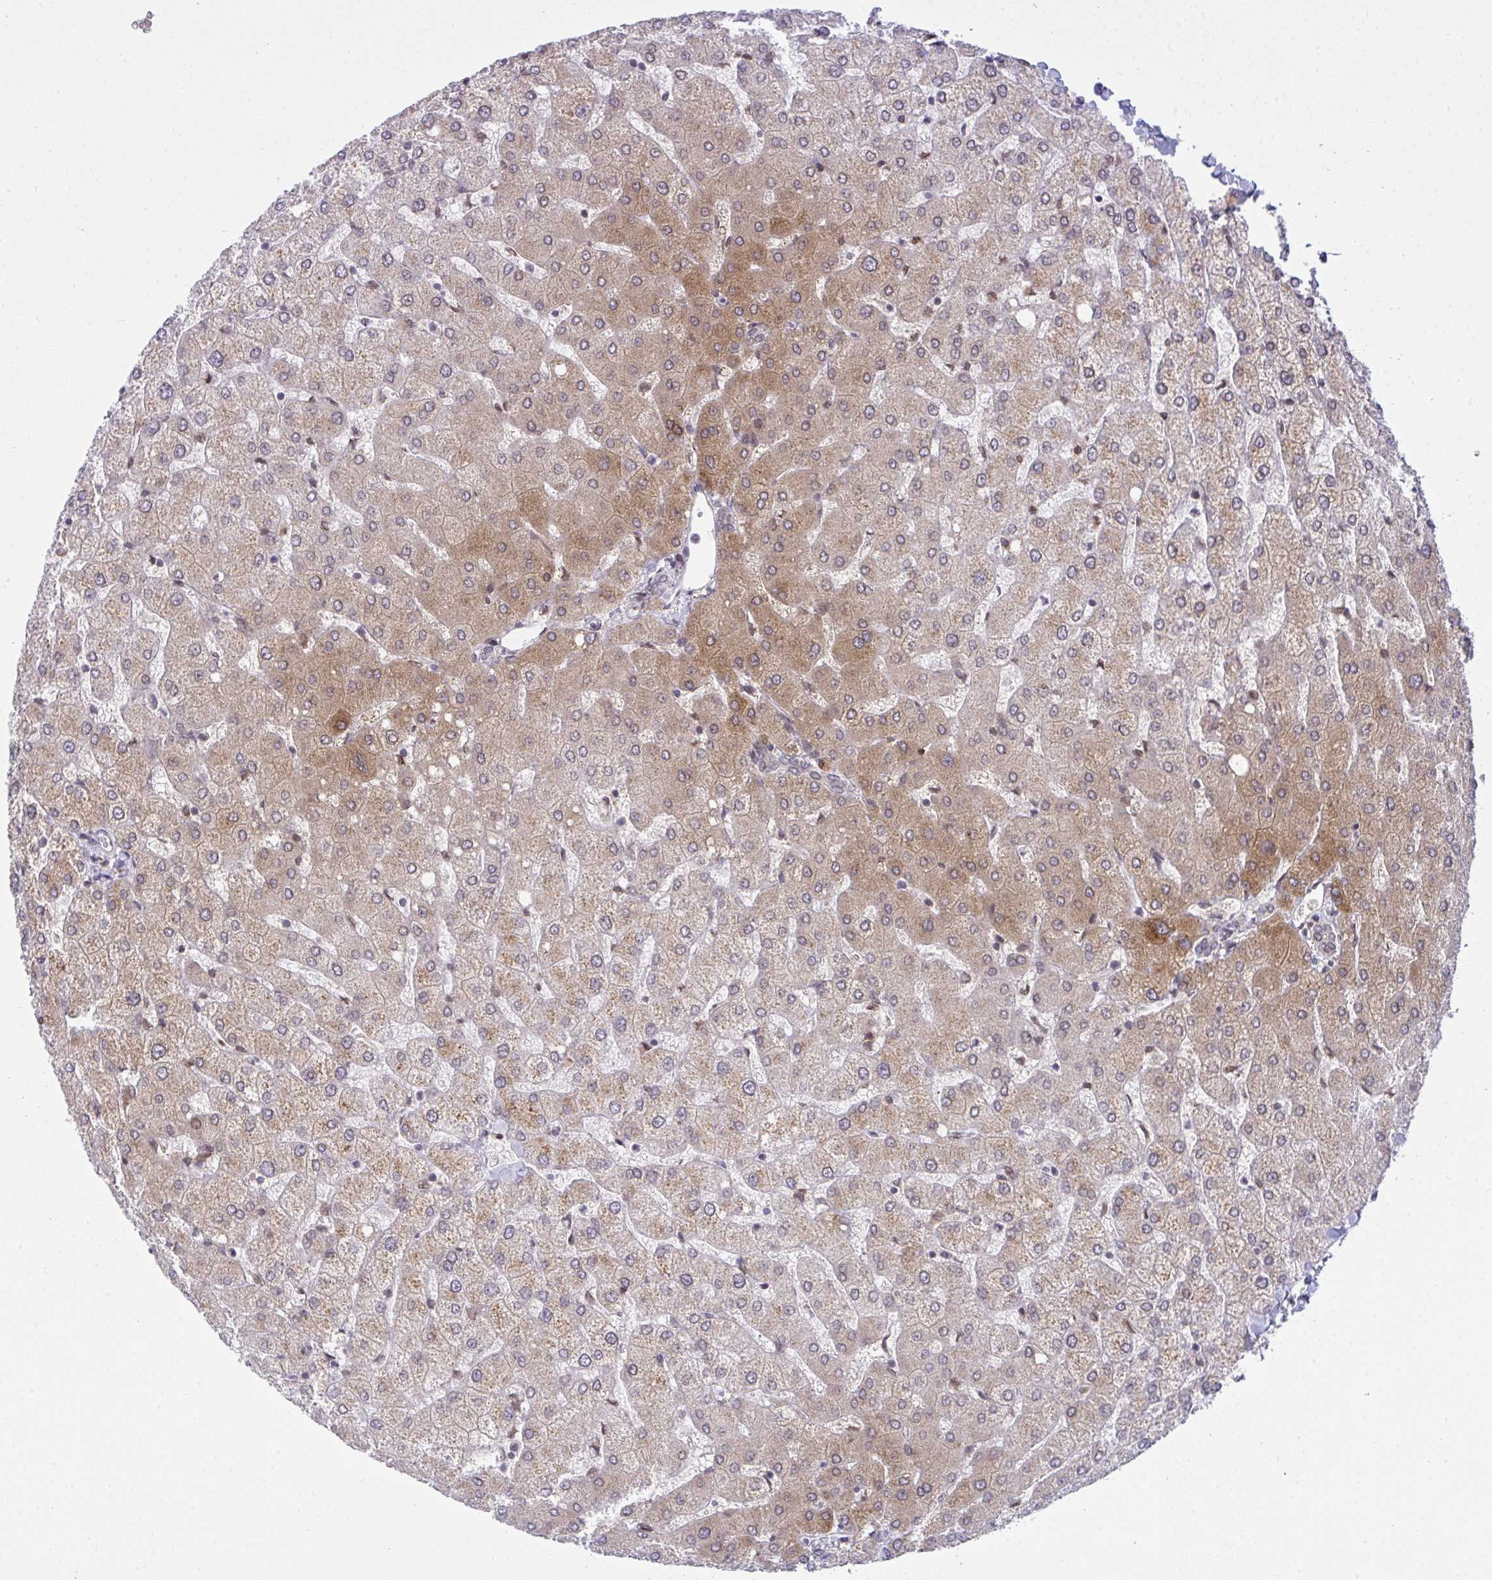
{"staining": {"intensity": "negative", "quantity": "none", "location": "none"}, "tissue": "liver", "cell_type": "Cholangiocytes", "image_type": "normal", "snomed": [{"axis": "morphology", "description": "Normal tissue, NOS"}, {"axis": "topography", "description": "Liver"}], "caption": "Histopathology image shows no significant protein staining in cholangiocytes of unremarkable liver. (DAB IHC, high magnification).", "gene": "RANBP2", "patient": {"sex": "female", "age": 54}}